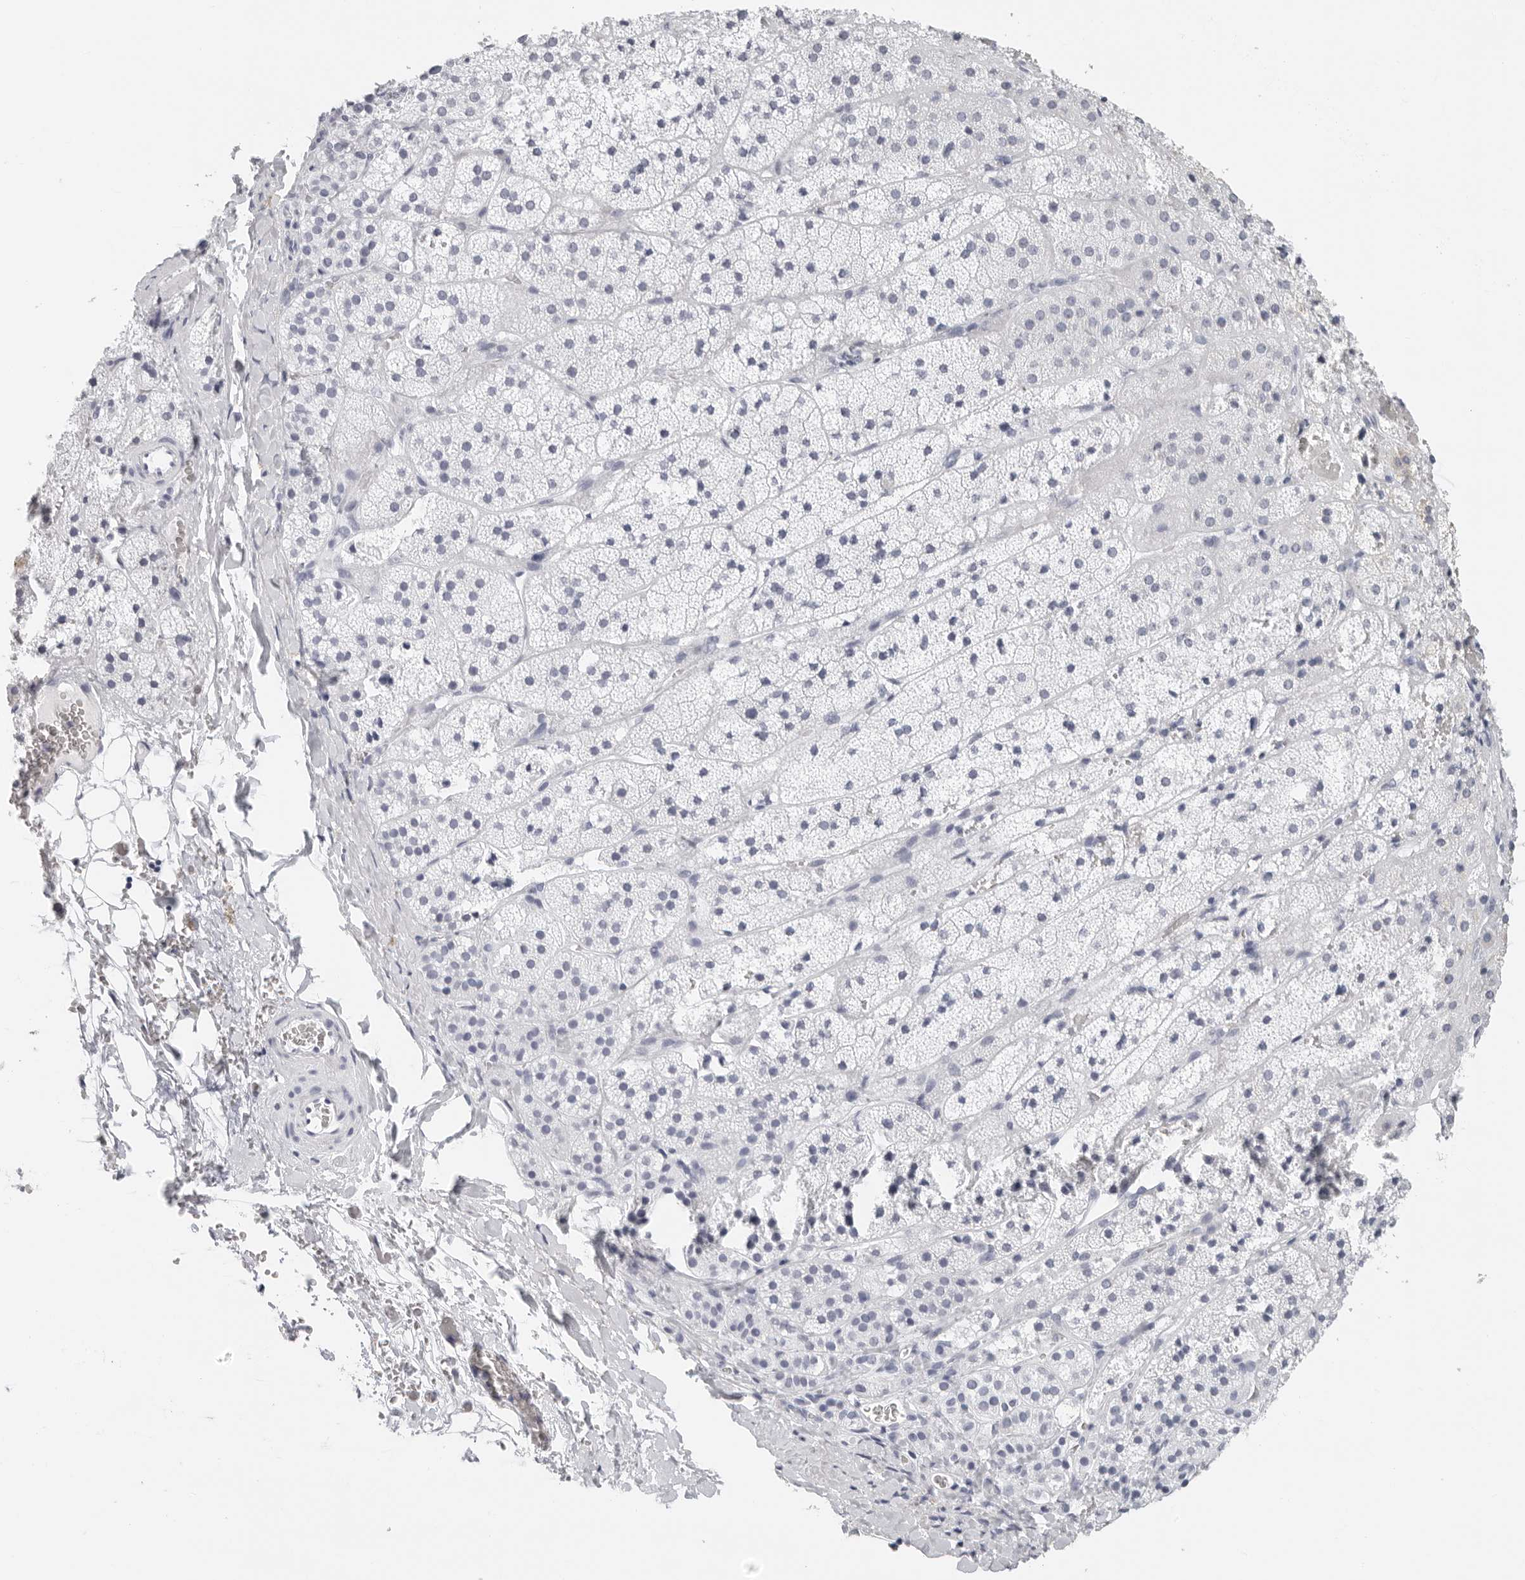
{"staining": {"intensity": "moderate", "quantity": "<25%", "location": "cytoplasmic/membranous"}, "tissue": "adrenal gland", "cell_type": "Glandular cells", "image_type": "normal", "snomed": [{"axis": "morphology", "description": "Normal tissue, NOS"}, {"axis": "topography", "description": "Adrenal gland"}], "caption": "A high-resolution histopathology image shows immunohistochemistry (IHC) staining of unremarkable adrenal gland, which exhibits moderate cytoplasmic/membranous expression in approximately <25% of glandular cells.", "gene": "CST1", "patient": {"sex": "female", "age": 44}}